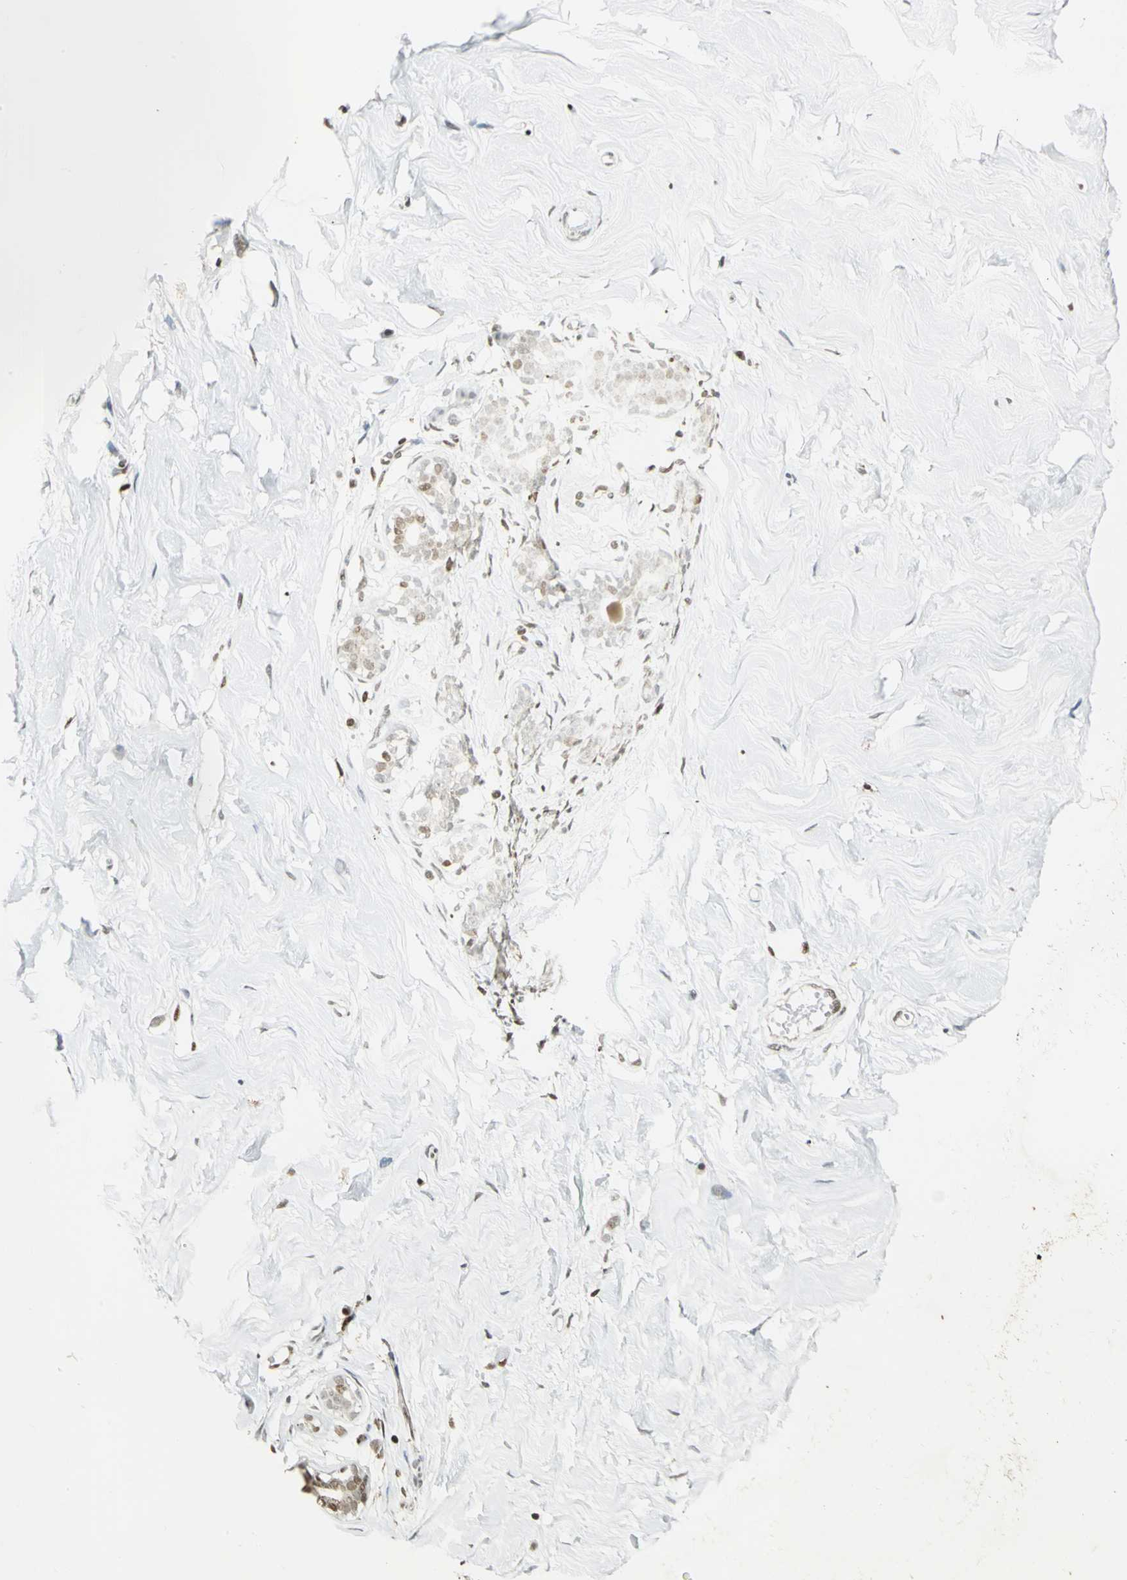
{"staining": {"intensity": "negative", "quantity": "none", "location": "none"}, "tissue": "breast", "cell_type": "Adipocytes", "image_type": "normal", "snomed": [{"axis": "morphology", "description": "Normal tissue, NOS"}, {"axis": "topography", "description": "Breast"}], "caption": "Immunohistochemistry (IHC) micrograph of normal breast: breast stained with DAB demonstrates no significant protein expression in adipocytes.", "gene": "DDX5", "patient": {"sex": "female", "age": 23}}